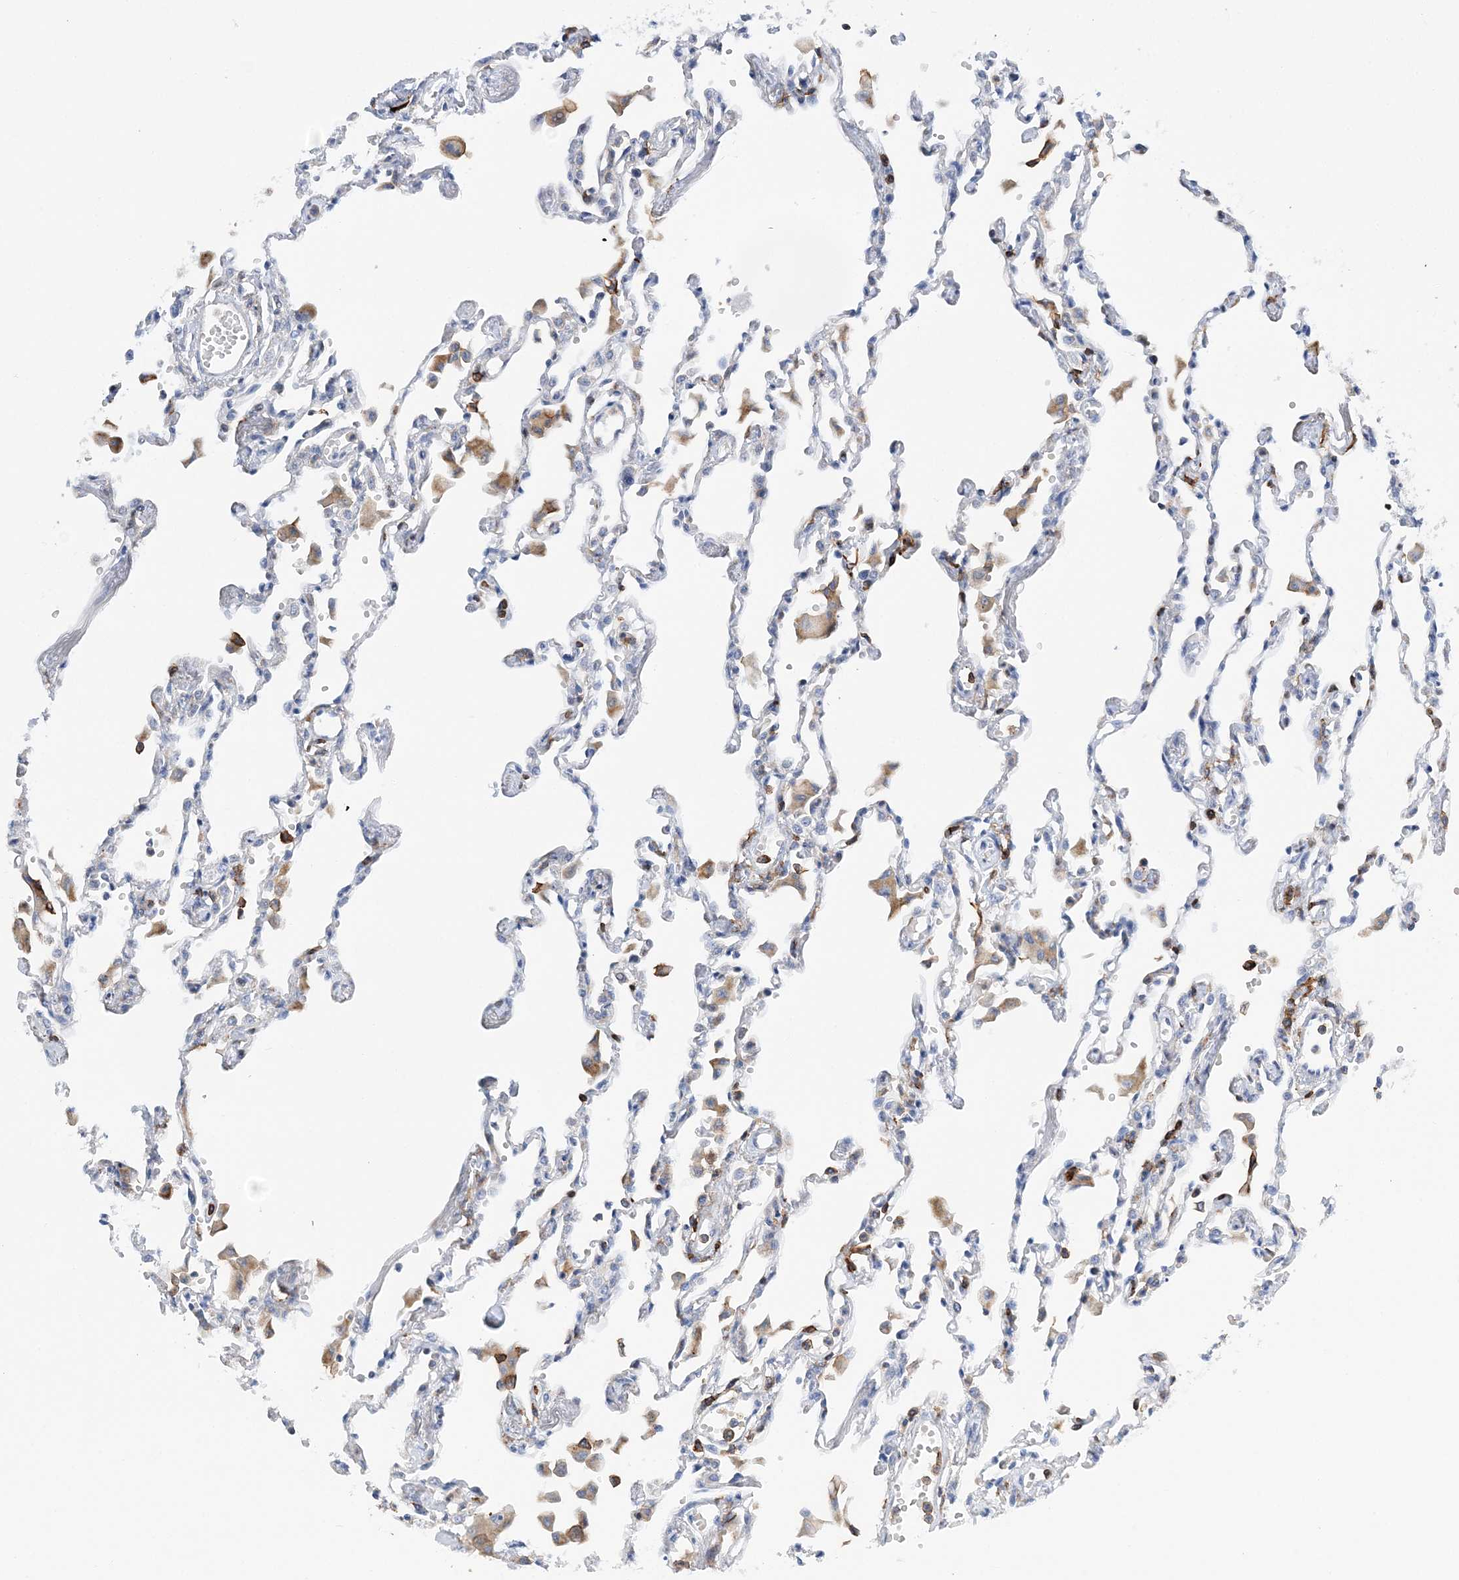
{"staining": {"intensity": "moderate", "quantity": "<25%", "location": "cytoplasmic/membranous"}, "tissue": "lung", "cell_type": "Alveolar cells", "image_type": "normal", "snomed": [{"axis": "morphology", "description": "Normal tissue, NOS"}, {"axis": "topography", "description": "Bronchus"}, {"axis": "topography", "description": "Lung"}], "caption": "Protein analysis of unremarkable lung exhibits moderate cytoplasmic/membranous positivity in about <25% of alveolar cells.", "gene": "PRMT9", "patient": {"sex": "female", "age": 49}}